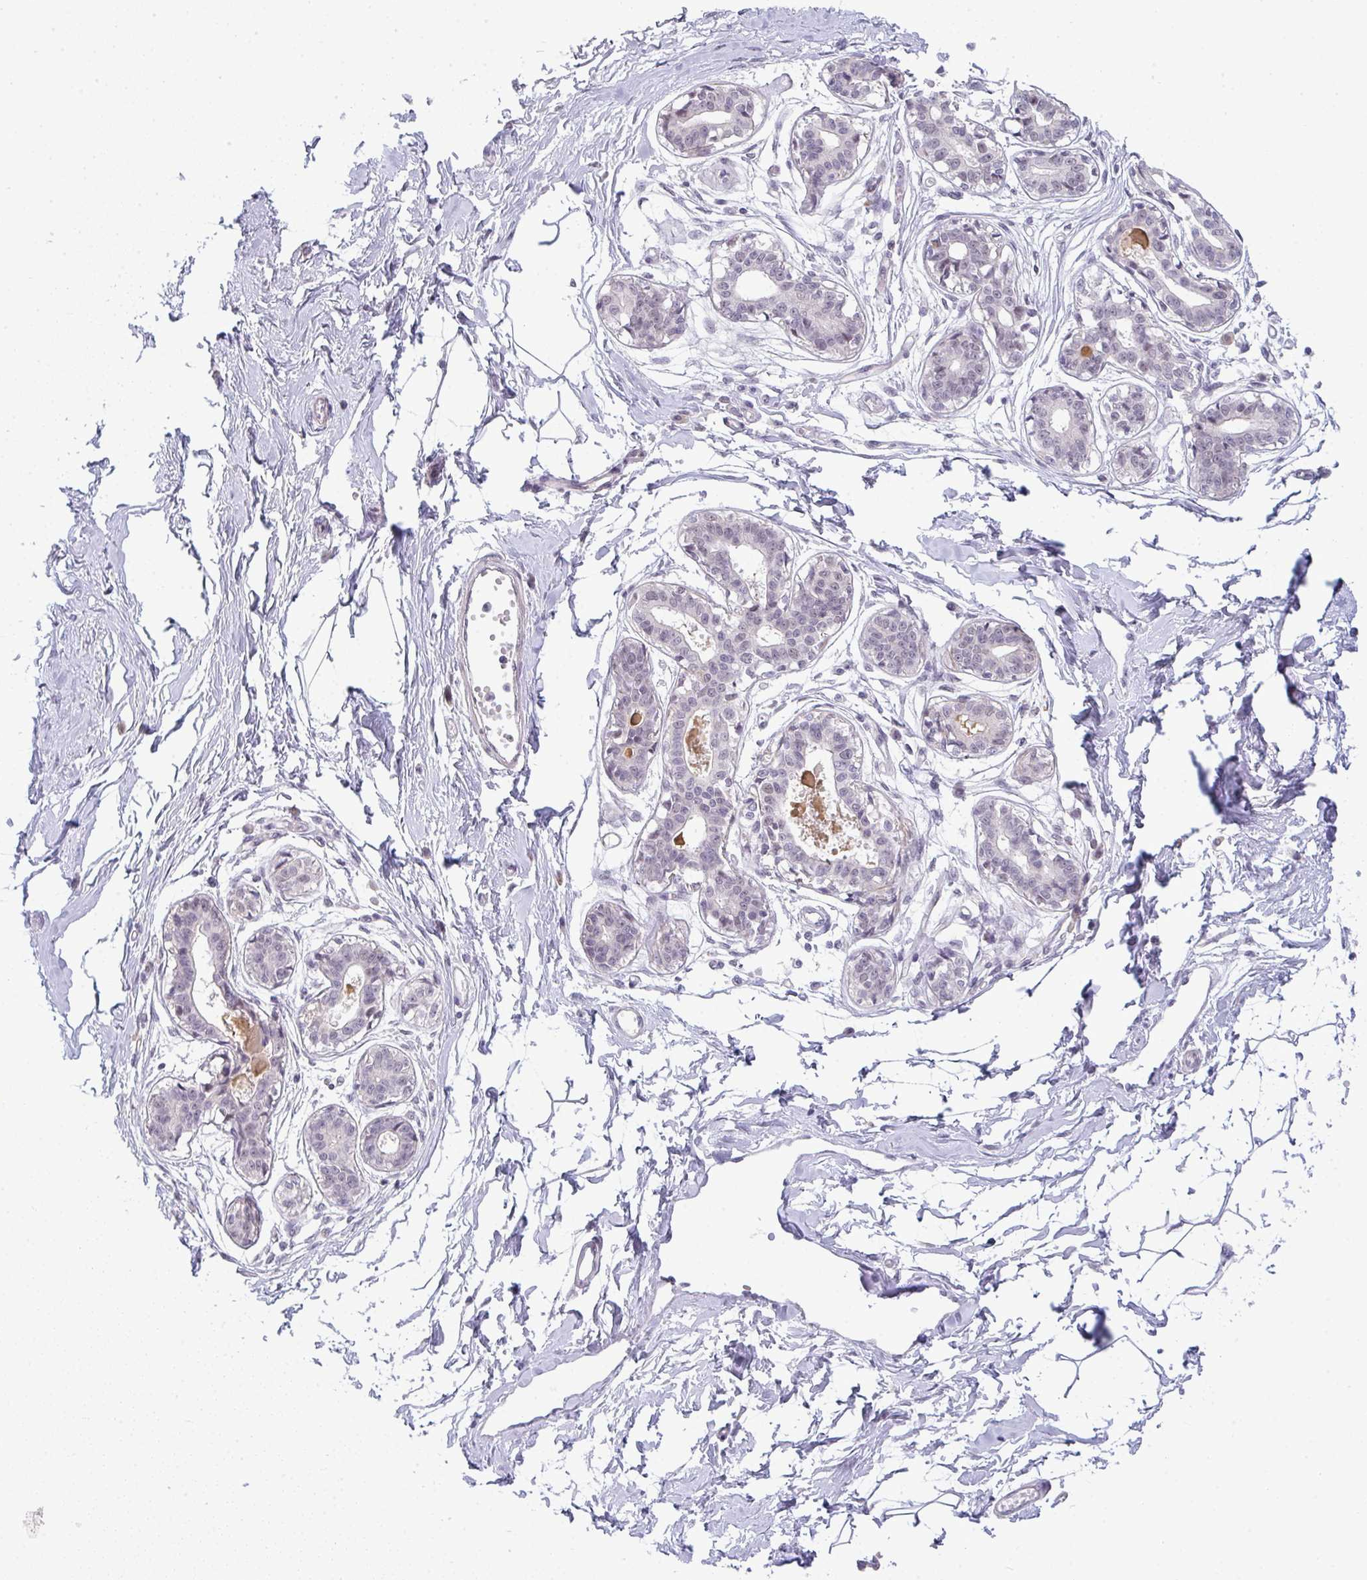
{"staining": {"intensity": "negative", "quantity": "none", "location": "none"}, "tissue": "breast", "cell_type": "Adipocytes", "image_type": "normal", "snomed": [{"axis": "morphology", "description": "Normal tissue, NOS"}, {"axis": "topography", "description": "Breast"}], "caption": "Protein analysis of normal breast exhibits no significant expression in adipocytes. (DAB (3,3'-diaminobenzidine) IHC visualized using brightfield microscopy, high magnification).", "gene": "TEX33", "patient": {"sex": "female", "age": 45}}